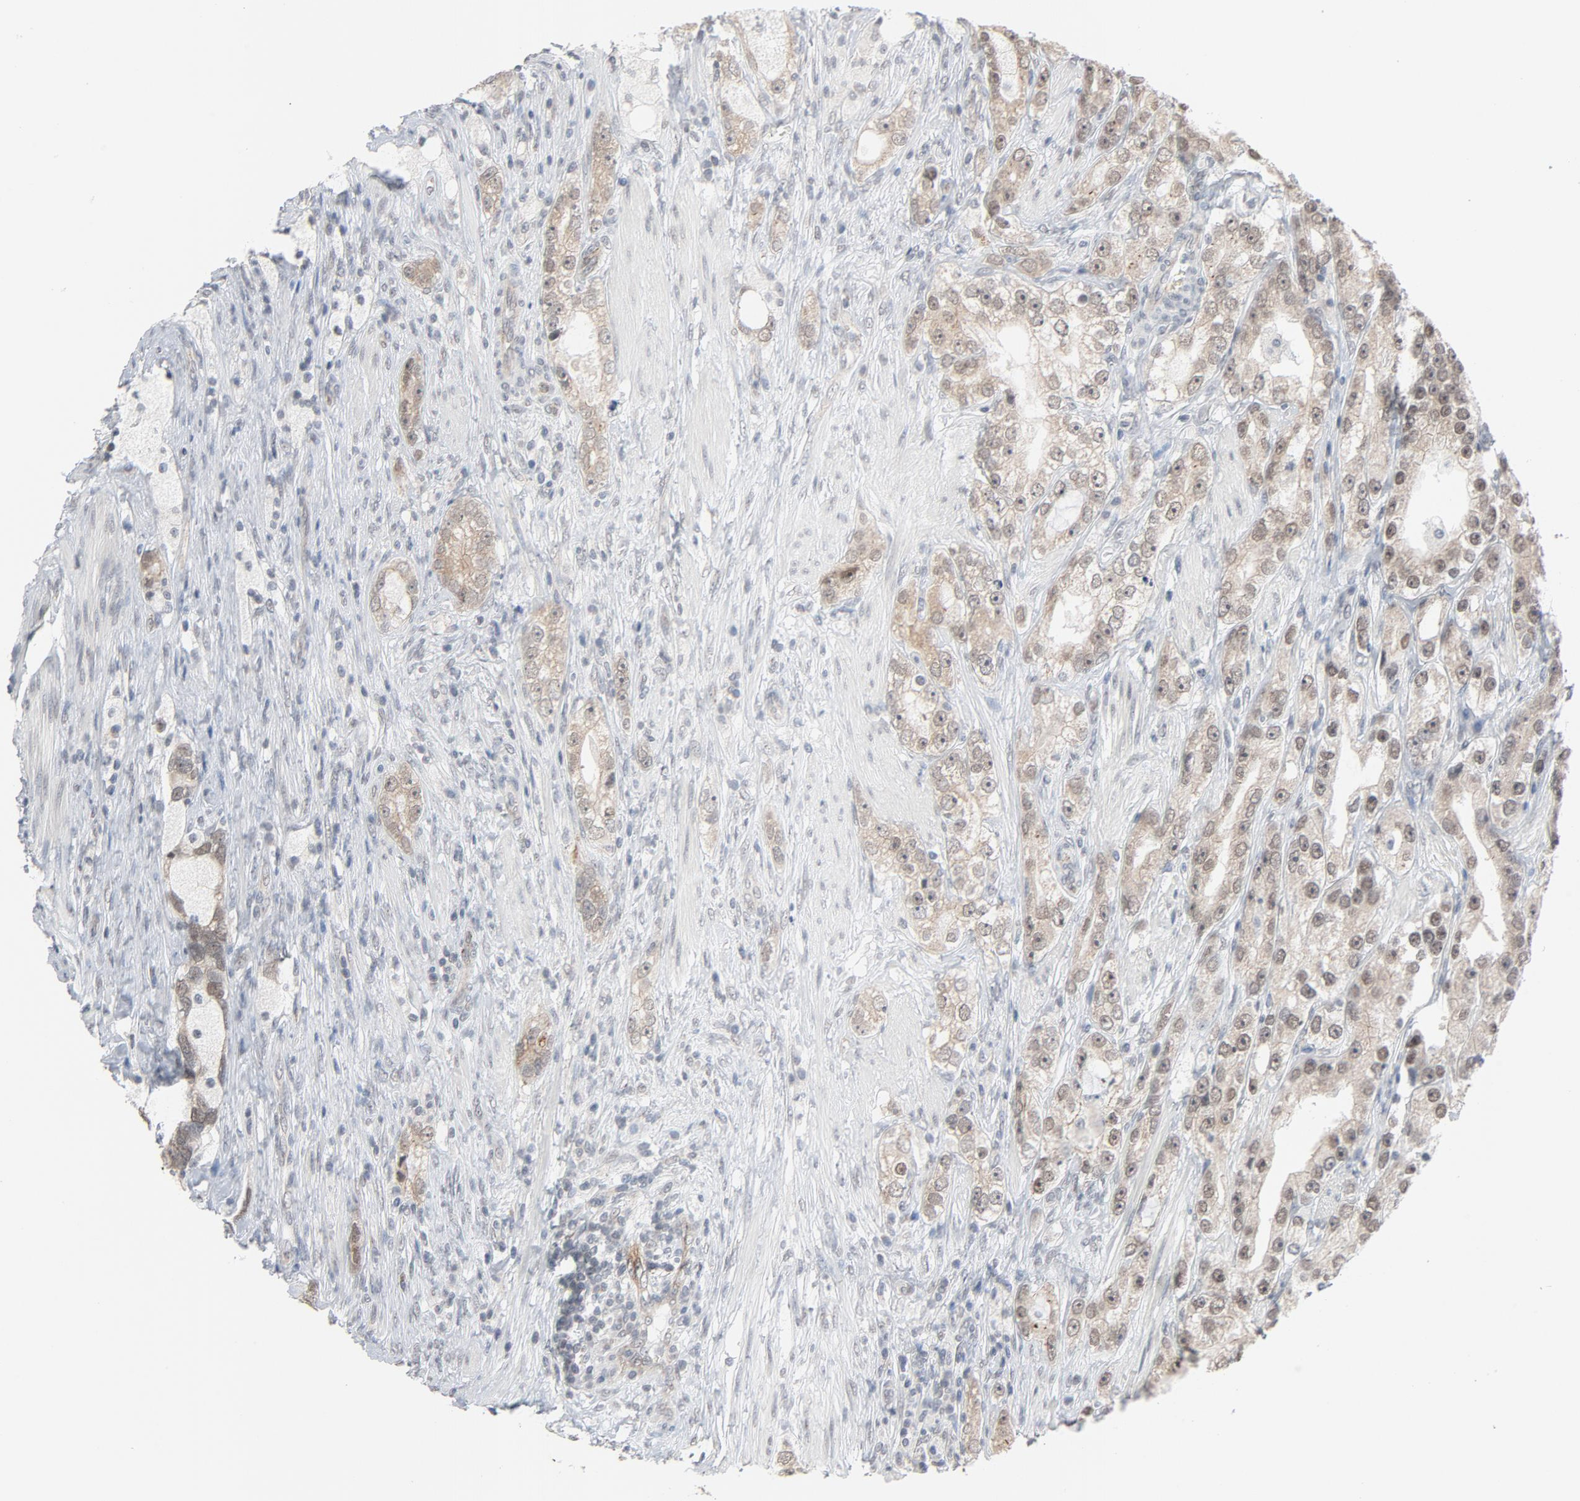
{"staining": {"intensity": "weak", "quantity": ">75%", "location": "cytoplasmic/membranous"}, "tissue": "prostate cancer", "cell_type": "Tumor cells", "image_type": "cancer", "snomed": [{"axis": "morphology", "description": "Adenocarcinoma, High grade"}, {"axis": "topography", "description": "Prostate"}], "caption": "Protein staining of prostate adenocarcinoma (high-grade) tissue demonstrates weak cytoplasmic/membranous staining in approximately >75% of tumor cells.", "gene": "ITPR3", "patient": {"sex": "male", "age": 63}}